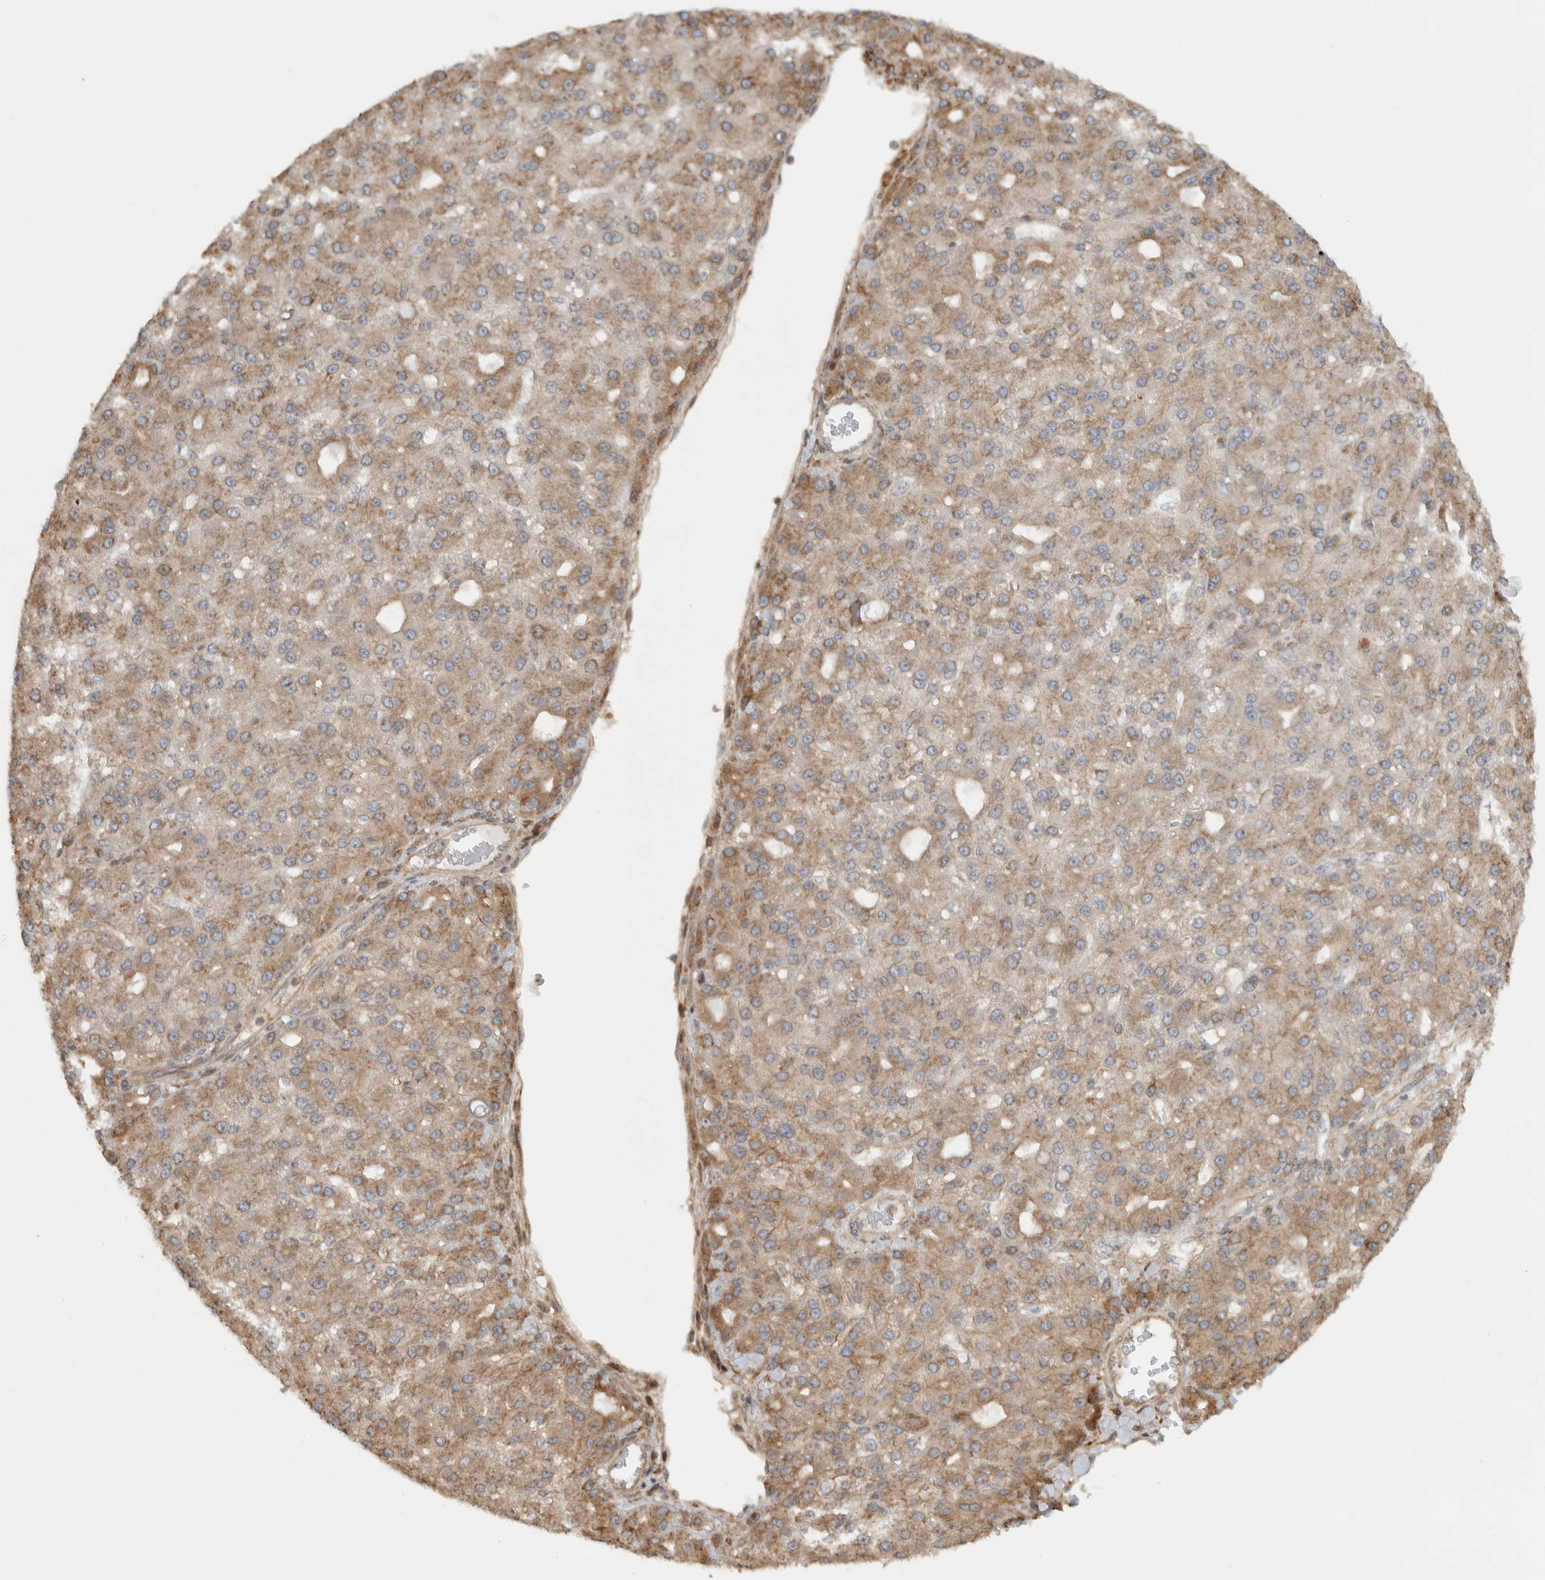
{"staining": {"intensity": "moderate", "quantity": ">75%", "location": "cytoplasmic/membranous"}, "tissue": "liver cancer", "cell_type": "Tumor cells", "image_type": "cancer", "snomed": [{"axis": "morphology", "description": "Carcinoma, Hepatocellular, NOS"}, {"axis": "topography", "description": "Liver"}], "caption": "This photomicrograph exhibits immunohistochemistry (IHC) staining of liver cancer, with medium moderate cytoplasmic/membranous expression in approximately >75% of tumor cells.", "gene": "CNTROB", "patient": {"sex": "male", "age": 67}}